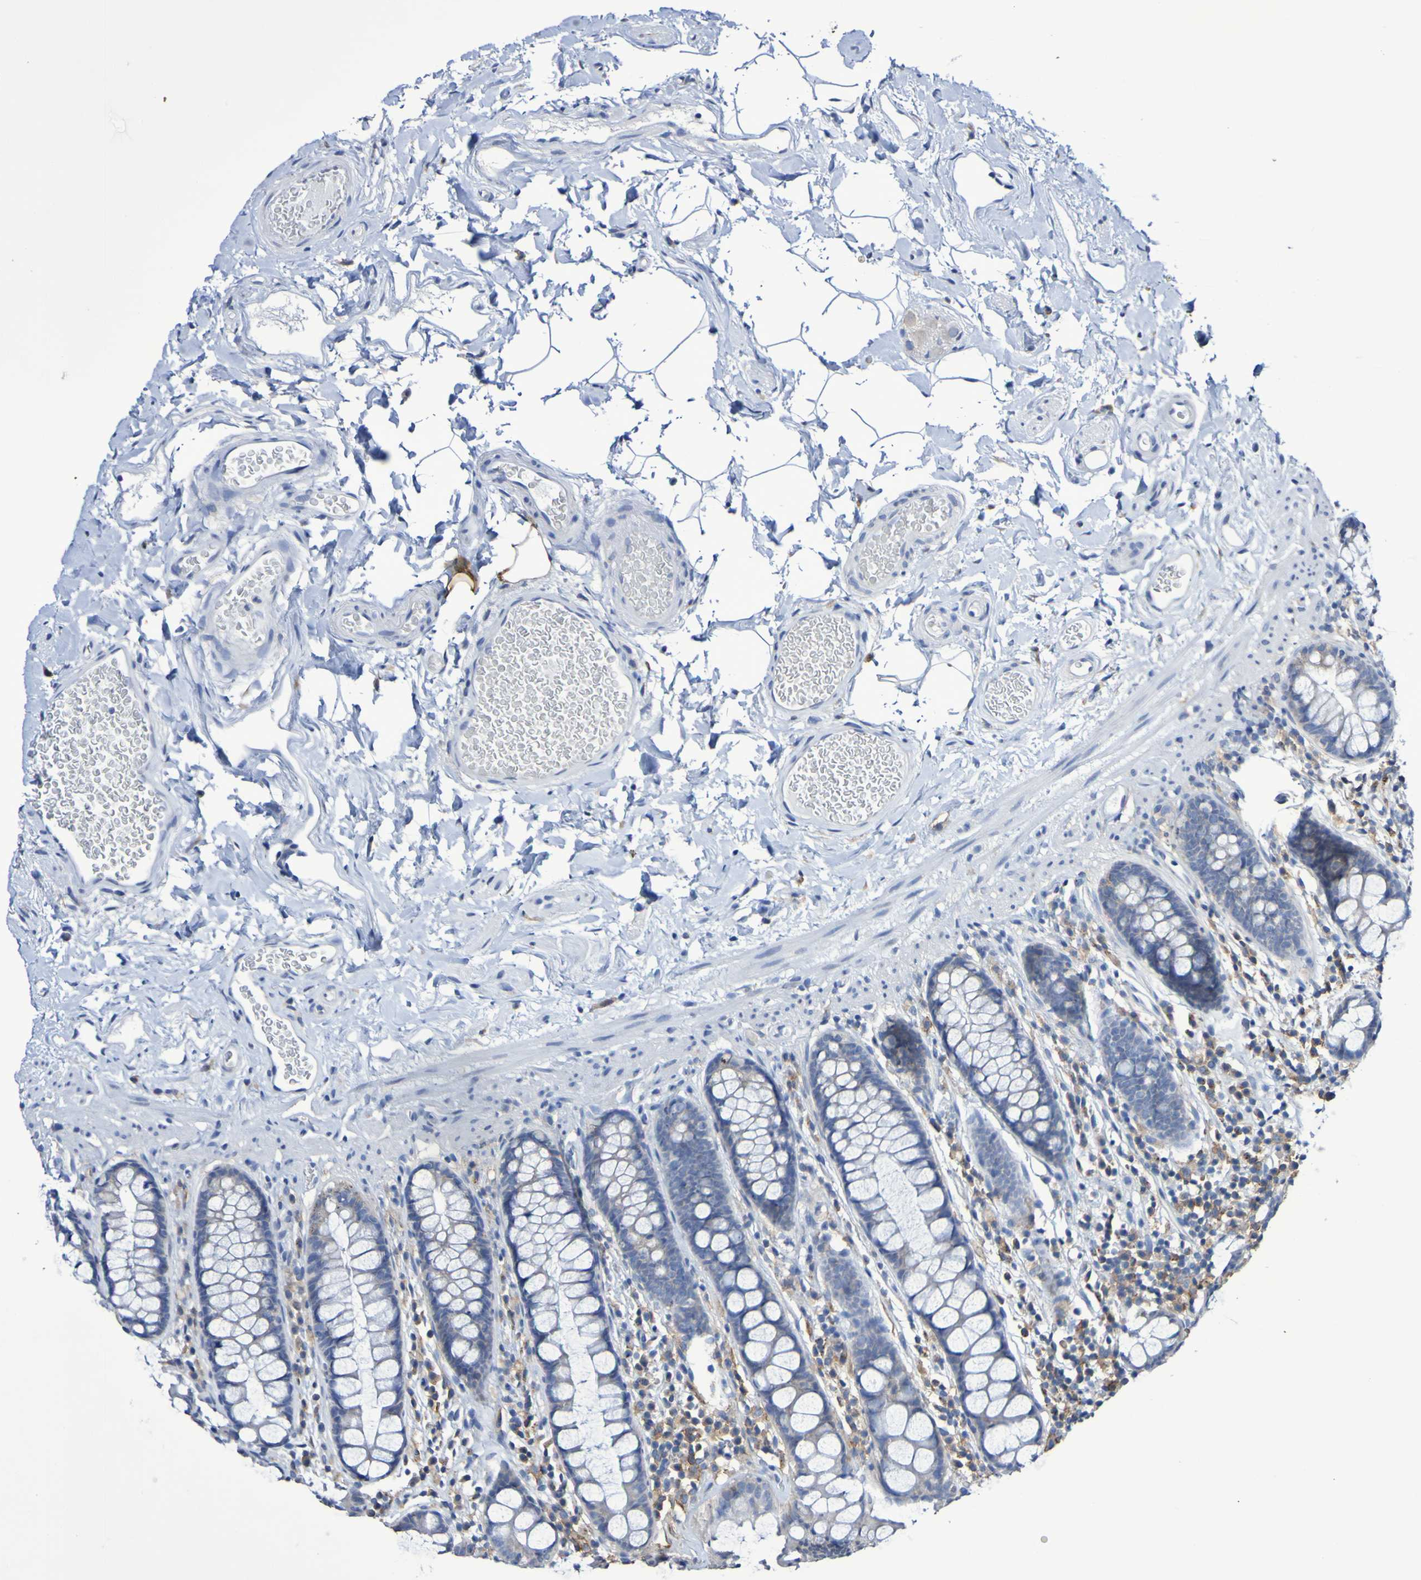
{"staining": {"intensity": "negative", "quantity": "none", "location": "none"}, "tissue": "colon", "cell_type": "Endothelial cells", "image_type": "normal", "snomed": [{"axis": "morphology", "description": "Normal tissue, NOS"}, {"axis": "topography", "description": "Colon"}], "caption": "Immunohistochemistry (IHC) photomicrograph of normal colon stained for a protein (brown), which demonstrates no staining in endothelial cells.", "gene": "SLC3A2", "patient": {"sex": "female", "age": 80}}